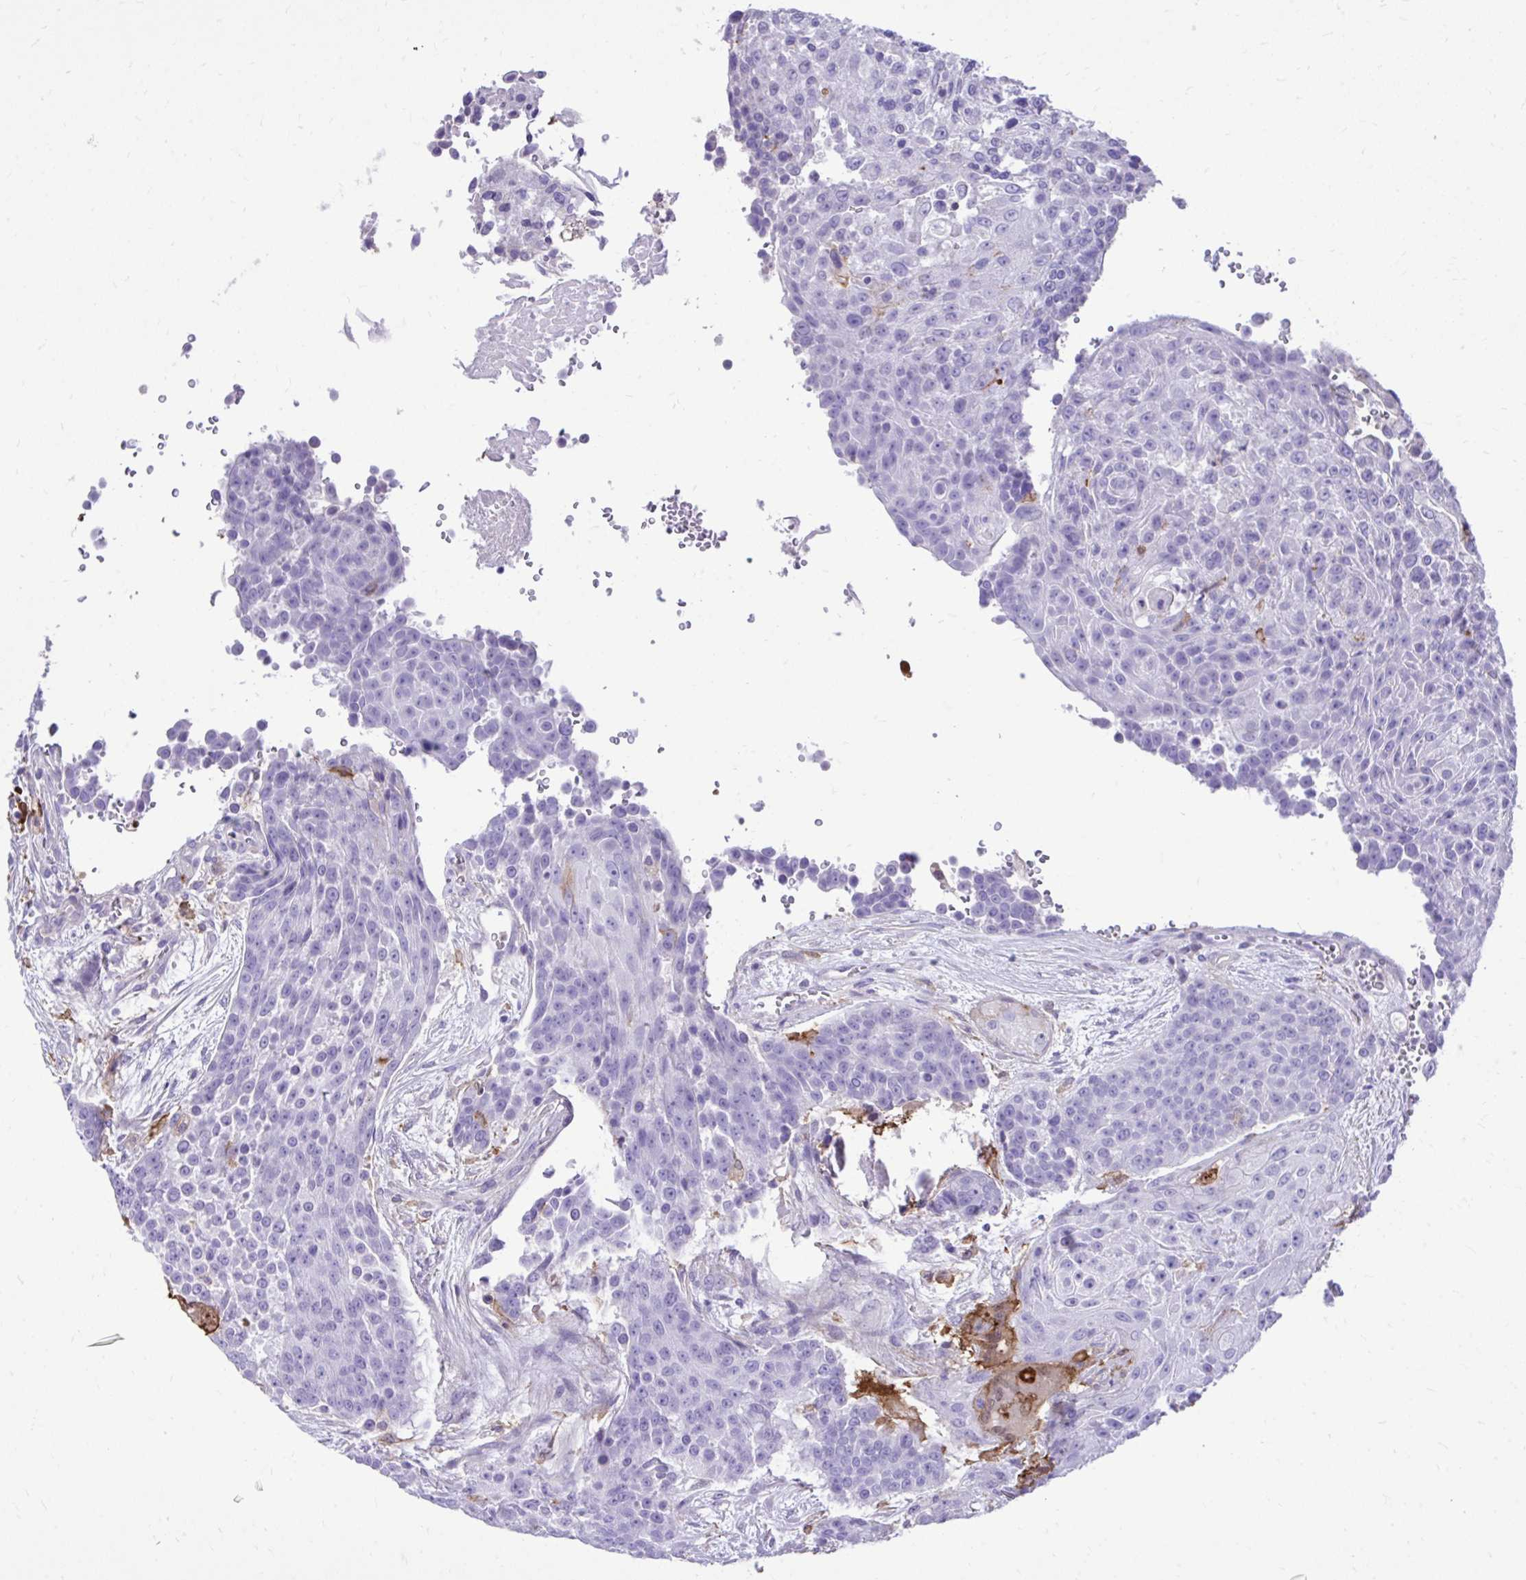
{"staining": {"intensity": "moderate", "quantity": "<25%", "location": "cytoplasmic/membranous"}, "tissue": "urothelial cancer", "cell_type": "Tumor cells", "image_type": "cancer", "snomed": [{"axis": "morphology", "description": "Urothelial carcinoma, High grade"}, {"axis": "topography", "description": "Urinary bladder"}], "caption": "Protein analysis of high-grade urothelial carcinoma tissue shows moderate cytoplasmic/membranous staining in about <25% of tumor cells.", "gene": "TLR7", "patient": {"sex": "female", "age": 63}}